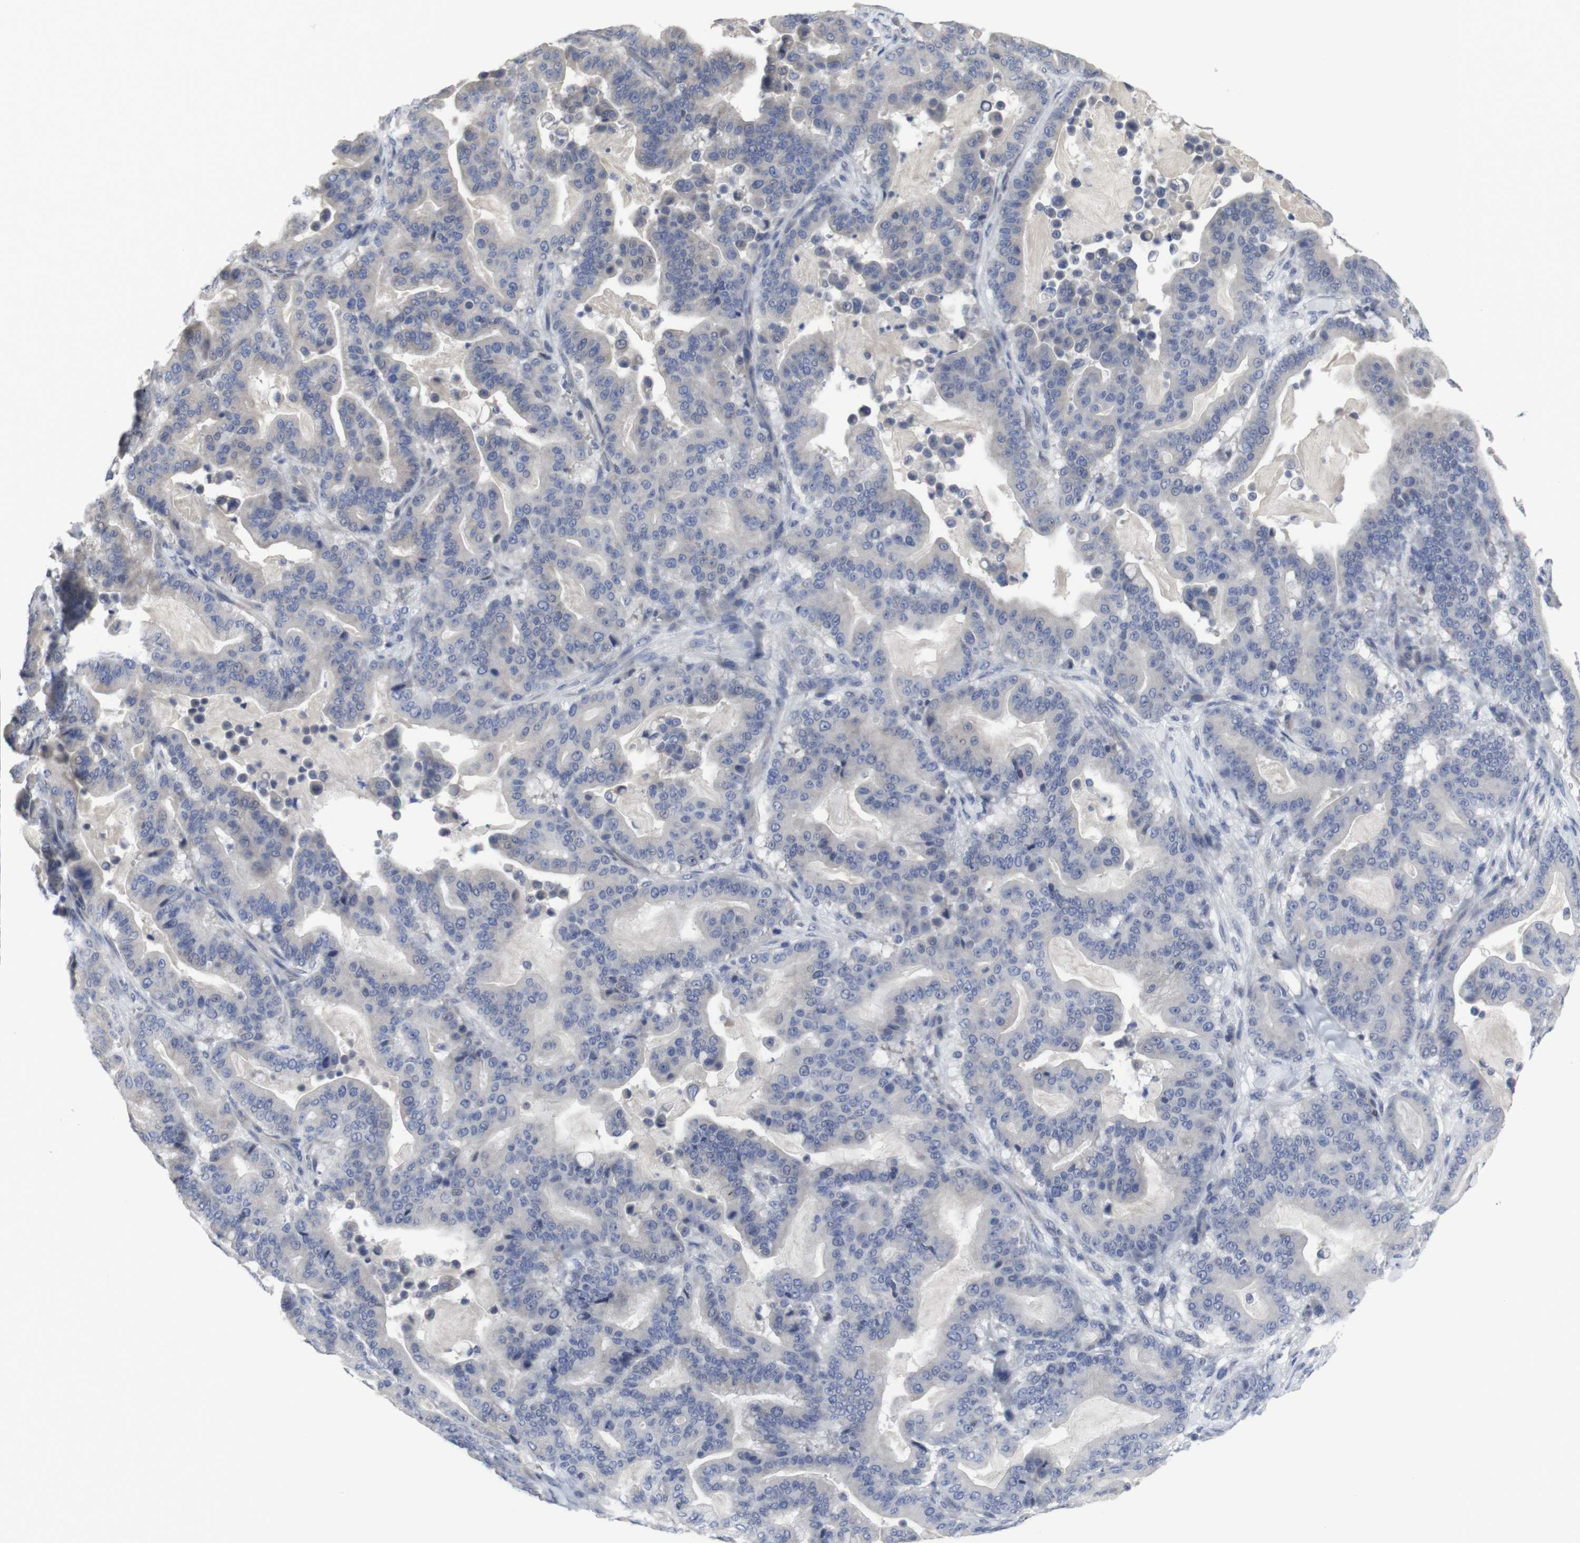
{"staining": {"intensity": "negative", "quantity": "none", "location": "none"}, "tissue": "pancreatic cancer", "cell_type": "Tumor cells", "image_type": "cancer", "snomed": [{"axis": "morphology", "description": "Adenocarcinoma, NOS"}, {"axis": "topography", "description": "Pancreas"}], "caption": "This is a histopathology image of immunohistochemistry (IHC) staining of pancreatic cancer, which shows no expression in tumor cells. Brightfield microscopy of immunohistochemistry stained with DAB (3,3'-diaminobenzidine) (brown) and hematoxylin (blue), captured at high magnification.", "gene": "SNCG", "patient": {"sex": "male", "age": 63}}